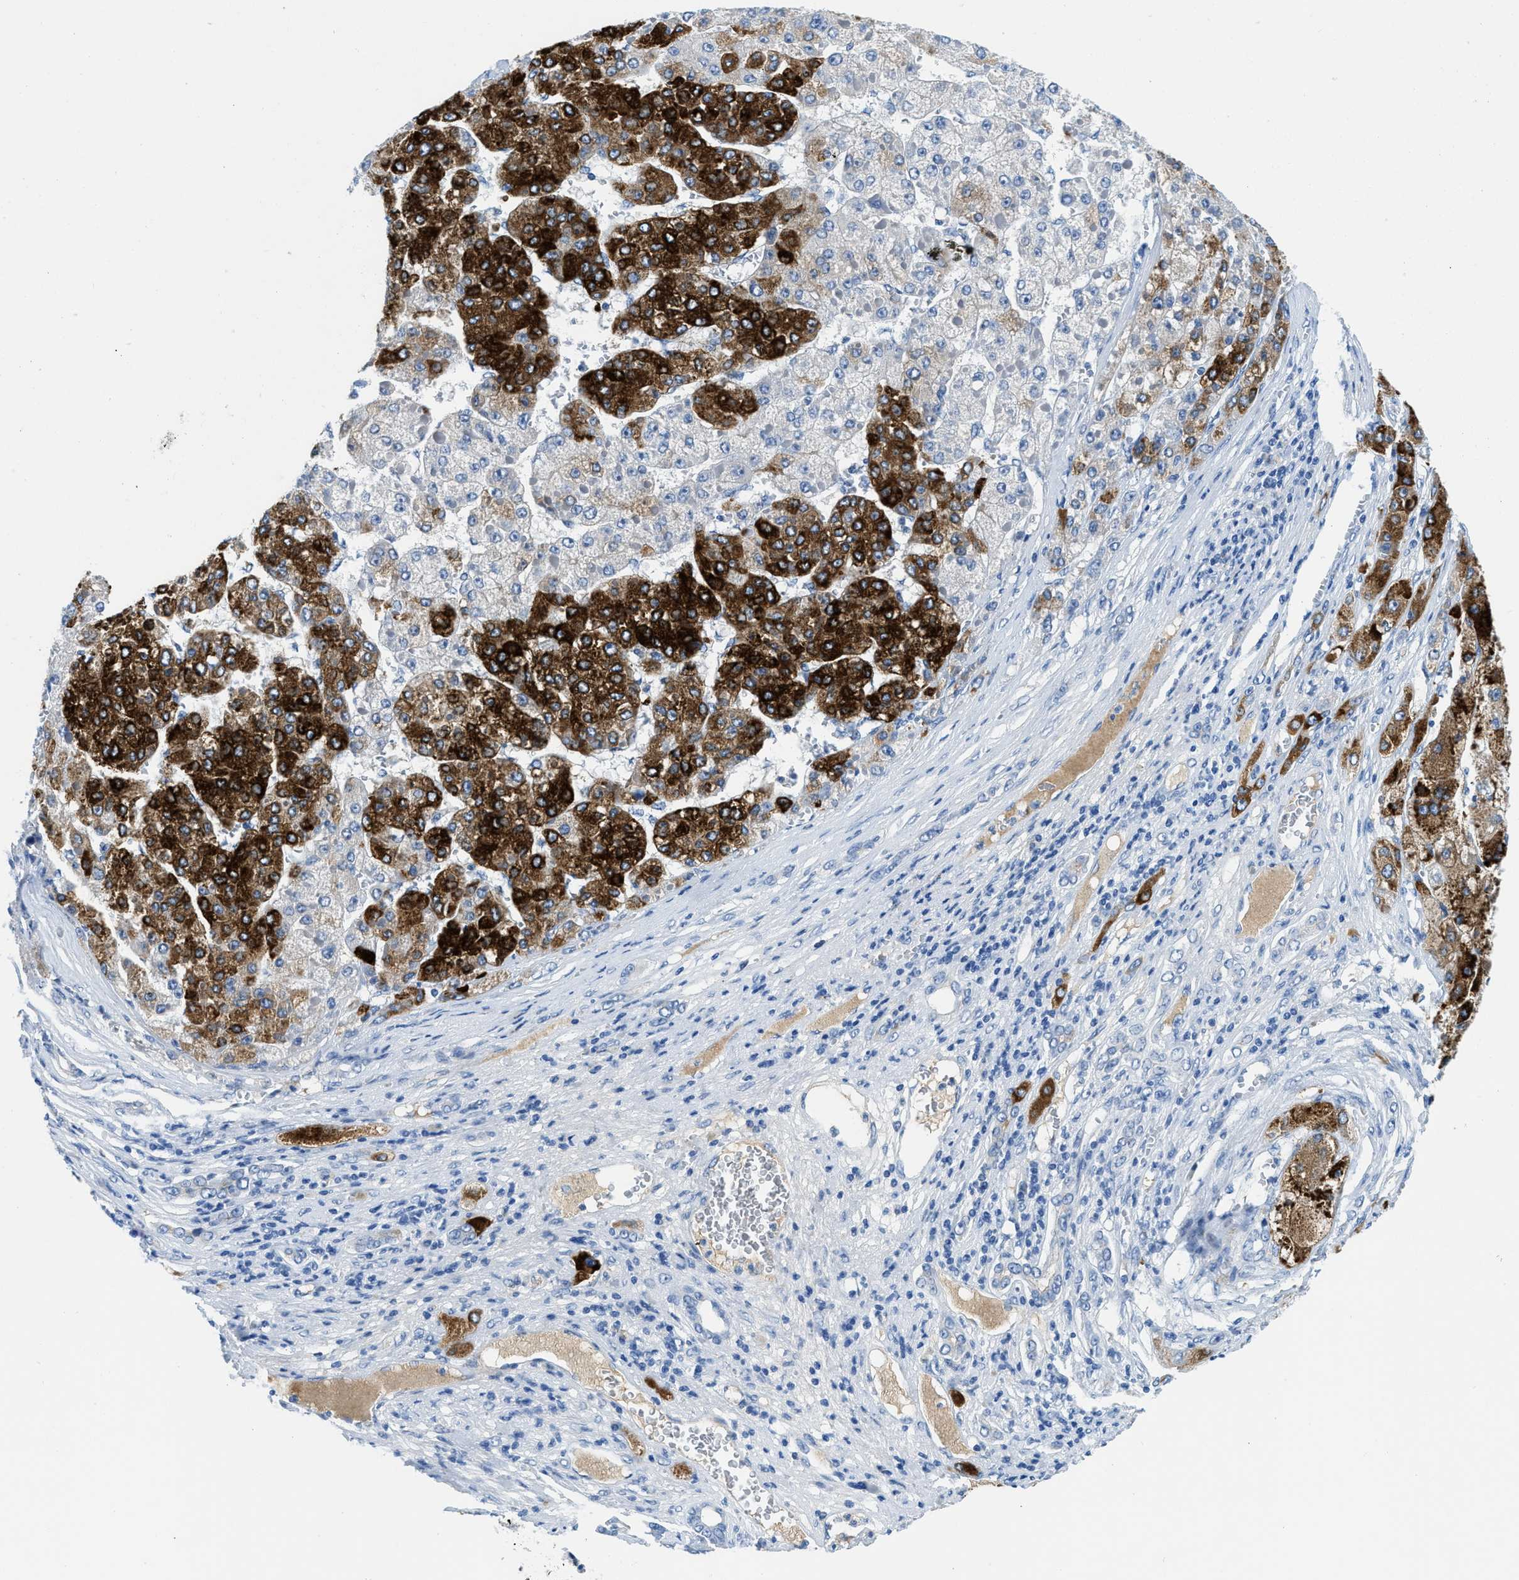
{"staining": {"intensity": "strong", "quantity": "25%-75%", "location": "cytoplasmic/membranous"}, "tissue": "liver cancer", "cell_type": "Tumor cells", "image_type": "cancer", "snomed": [{"axis": "morphology", "description": "Carcinoma, Hepatocellular, NOS"}, {"axis": "topography", "description": "Liver"}], "caption": "IHC of human hepatocellular carcinoma (liver) demonstrates high levels of strong cytoplasmic/membranous positivity in about 25%-75% of tumor cells. (DAB (3,3'-diaminobenzidine) = brown stain, brightfield microscopy at high magnification).", "gene": "MBL2", "patient": {"sex": "female", "age": 73}}